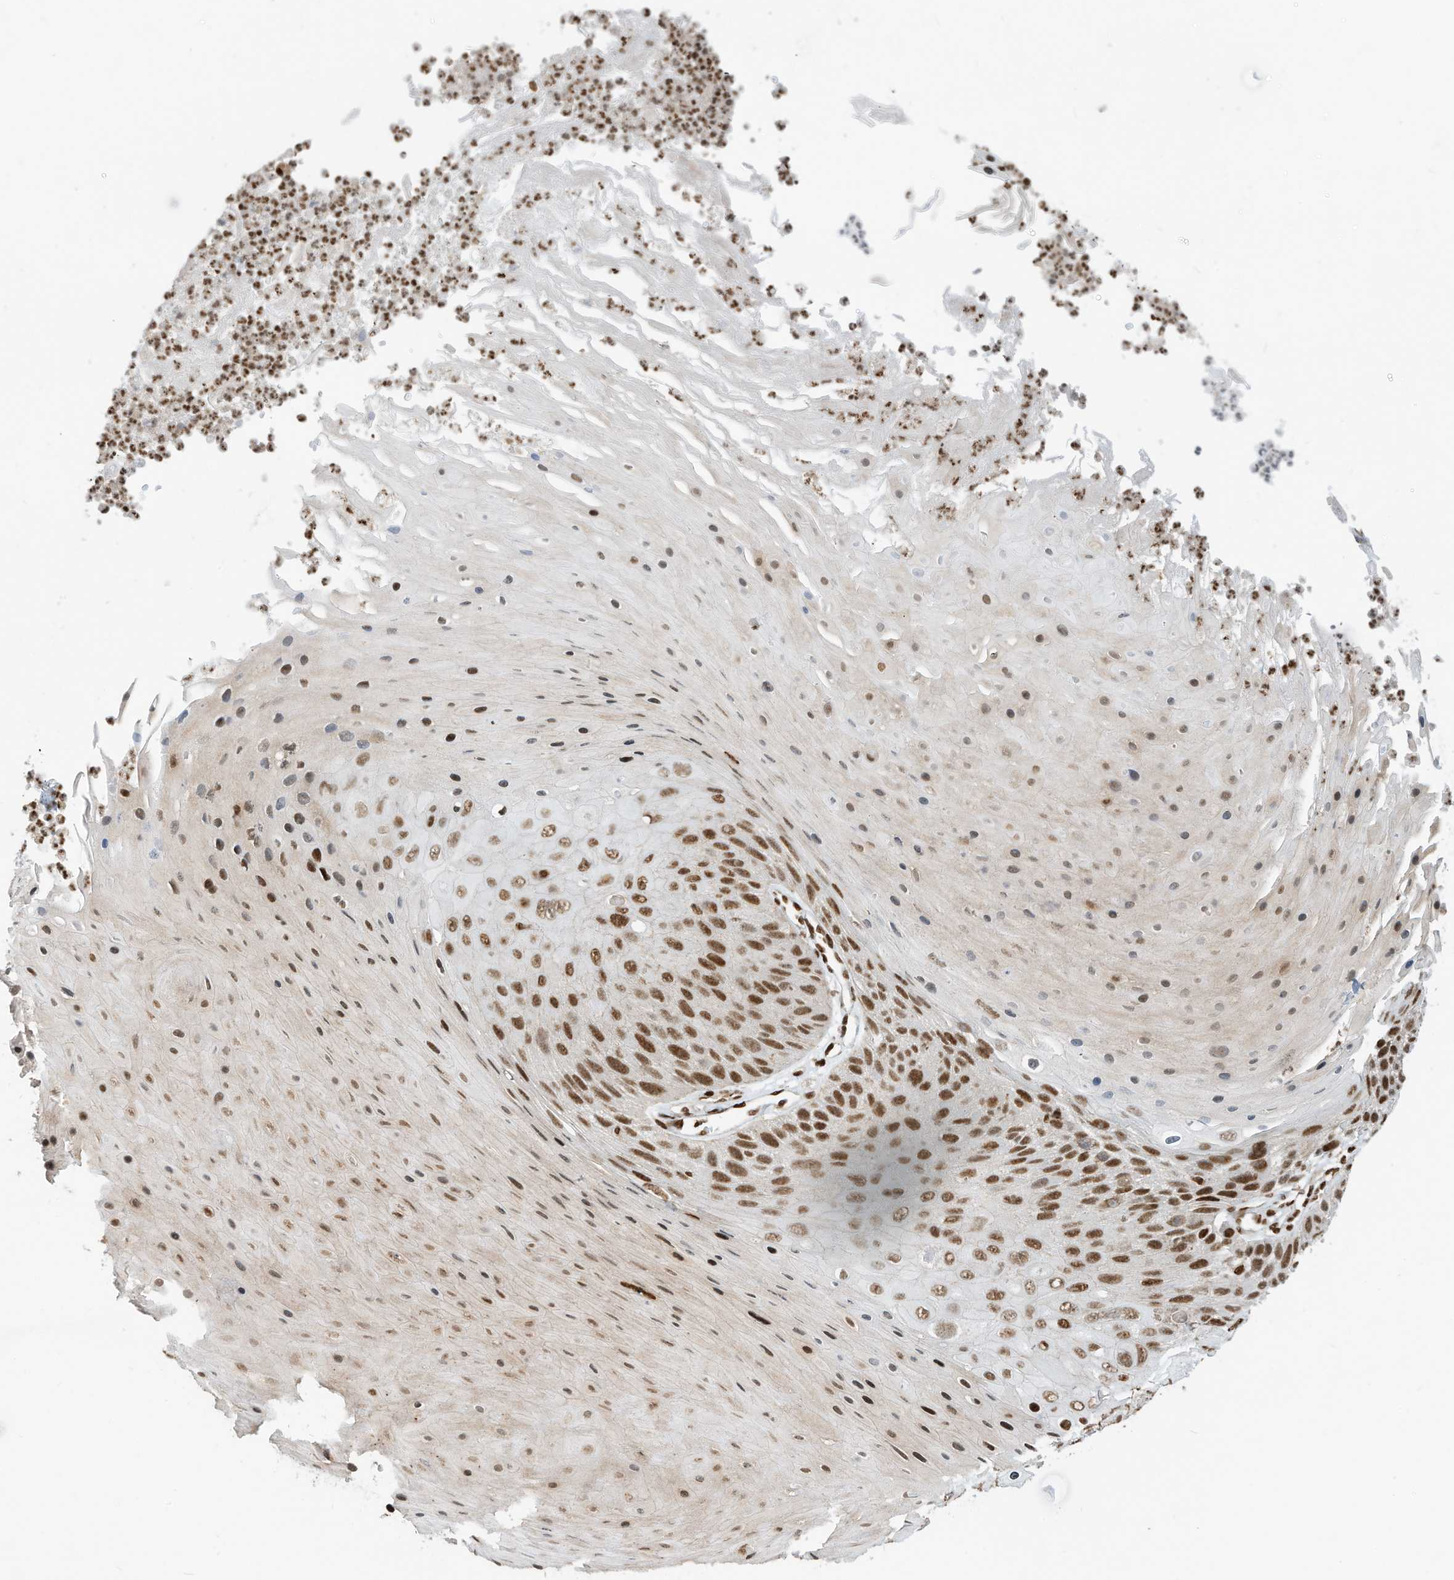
{"staining": {"intensity": "strong", "quantity": ">75%", "location": "nuclear"}, "tissue": "skin cancer", "cell_type": "Tumor cells", "image_type": "cancer", "snomed": [{"axis": "morphology", "description": "Squamous cell carcinoma, NOS"}, {"axis": "topography", "description": "Skin"}], "caption": "Immunohistochemical staining of skin cancer reveals strong nuclear protein staining in about >75% of tumor cells.", "gene": "SAMD15", "patient": {"sex": "female", "age": 88}}